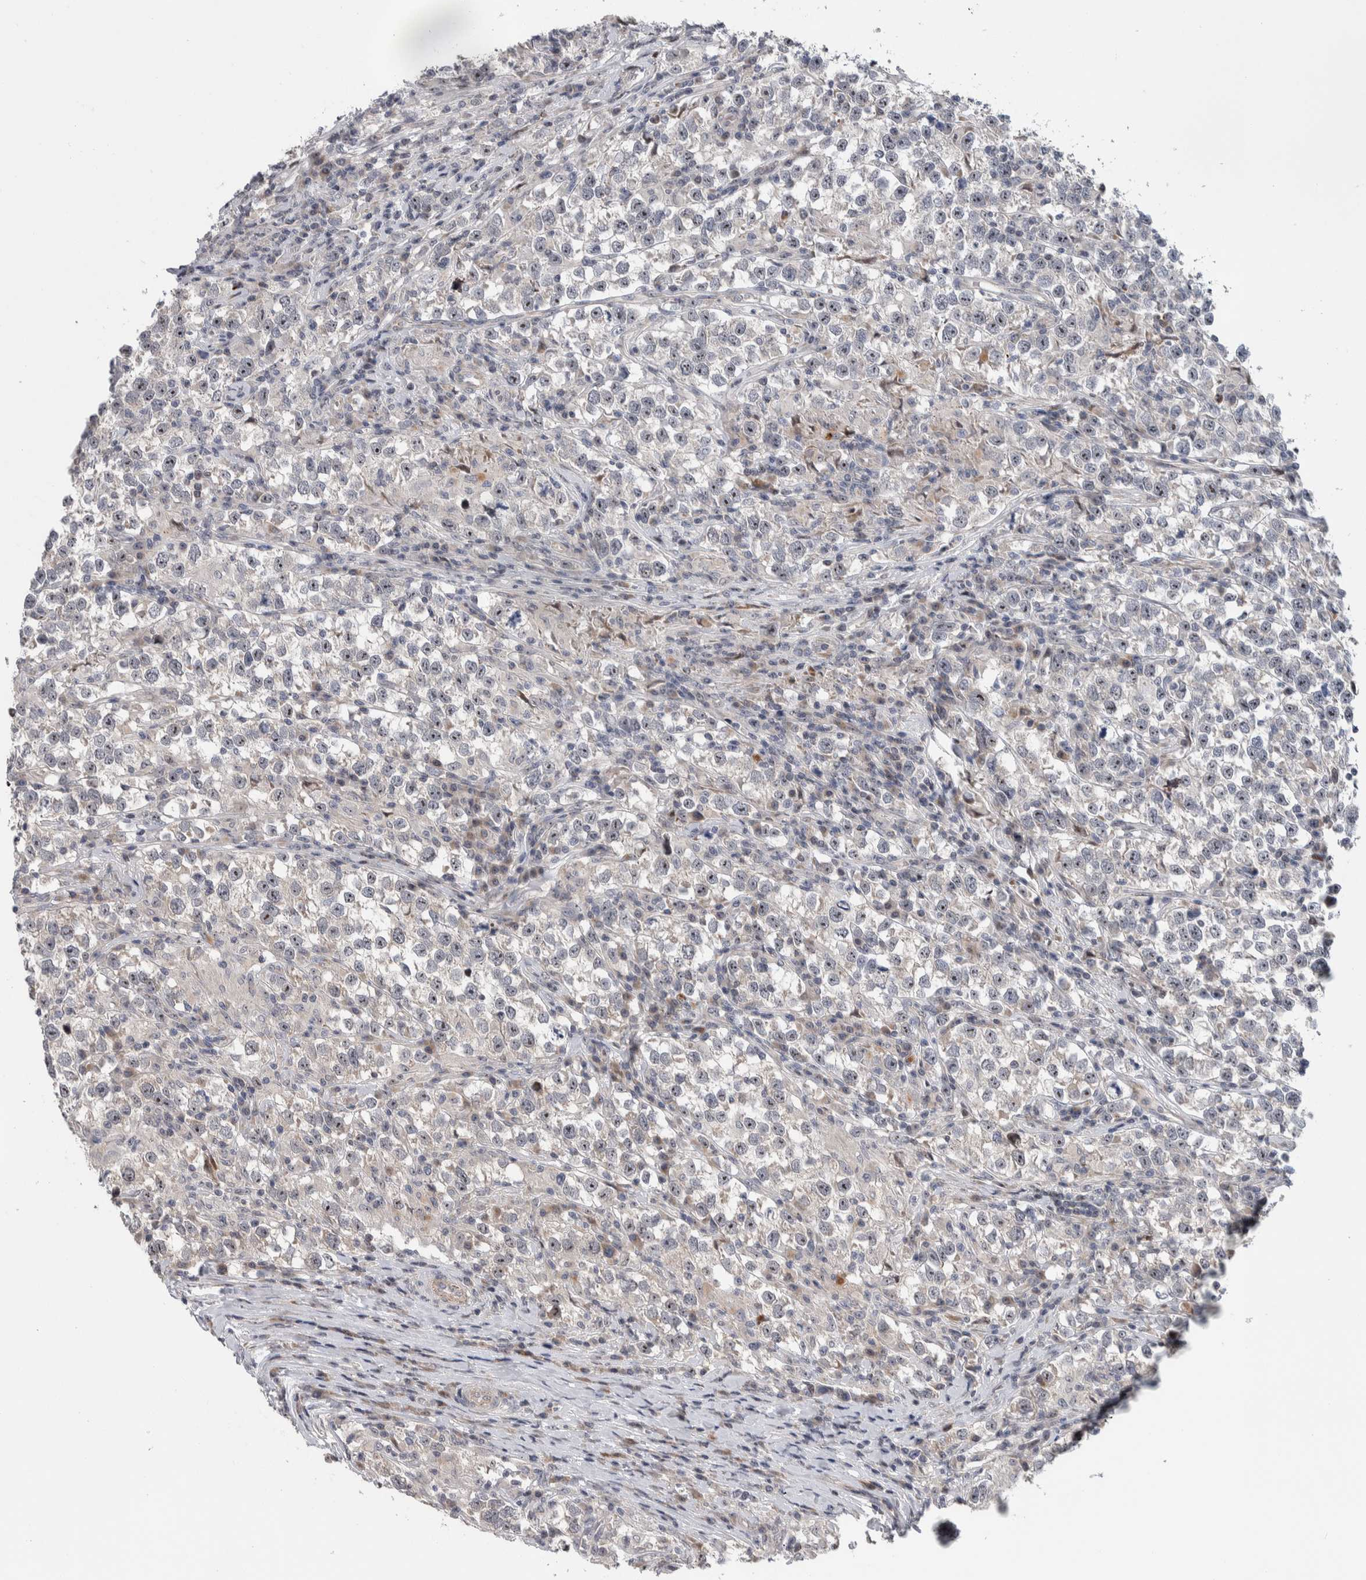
{"staining": {"intensity": "moderate", "quantity": ">75%", "location": "nuclear"}, "tissue": "testis cancer", "cell_type": "Tumor cells", "image_type": "cancer", "snomed": [{"axis": "morphology", "description": "Normal tissue, NOS"}, {"axis": "morphology", "description": "Seminoma, NOS"}, {"axis": "topography", "description": "Testis"}], "caption": "This micrograph reveals IHC staining of testis seminoma, with medium moderate nuclear expression in about >75% of tumor cells.", "gene": "PRRG4", "patient": {"sex": "male", "age": 43}}